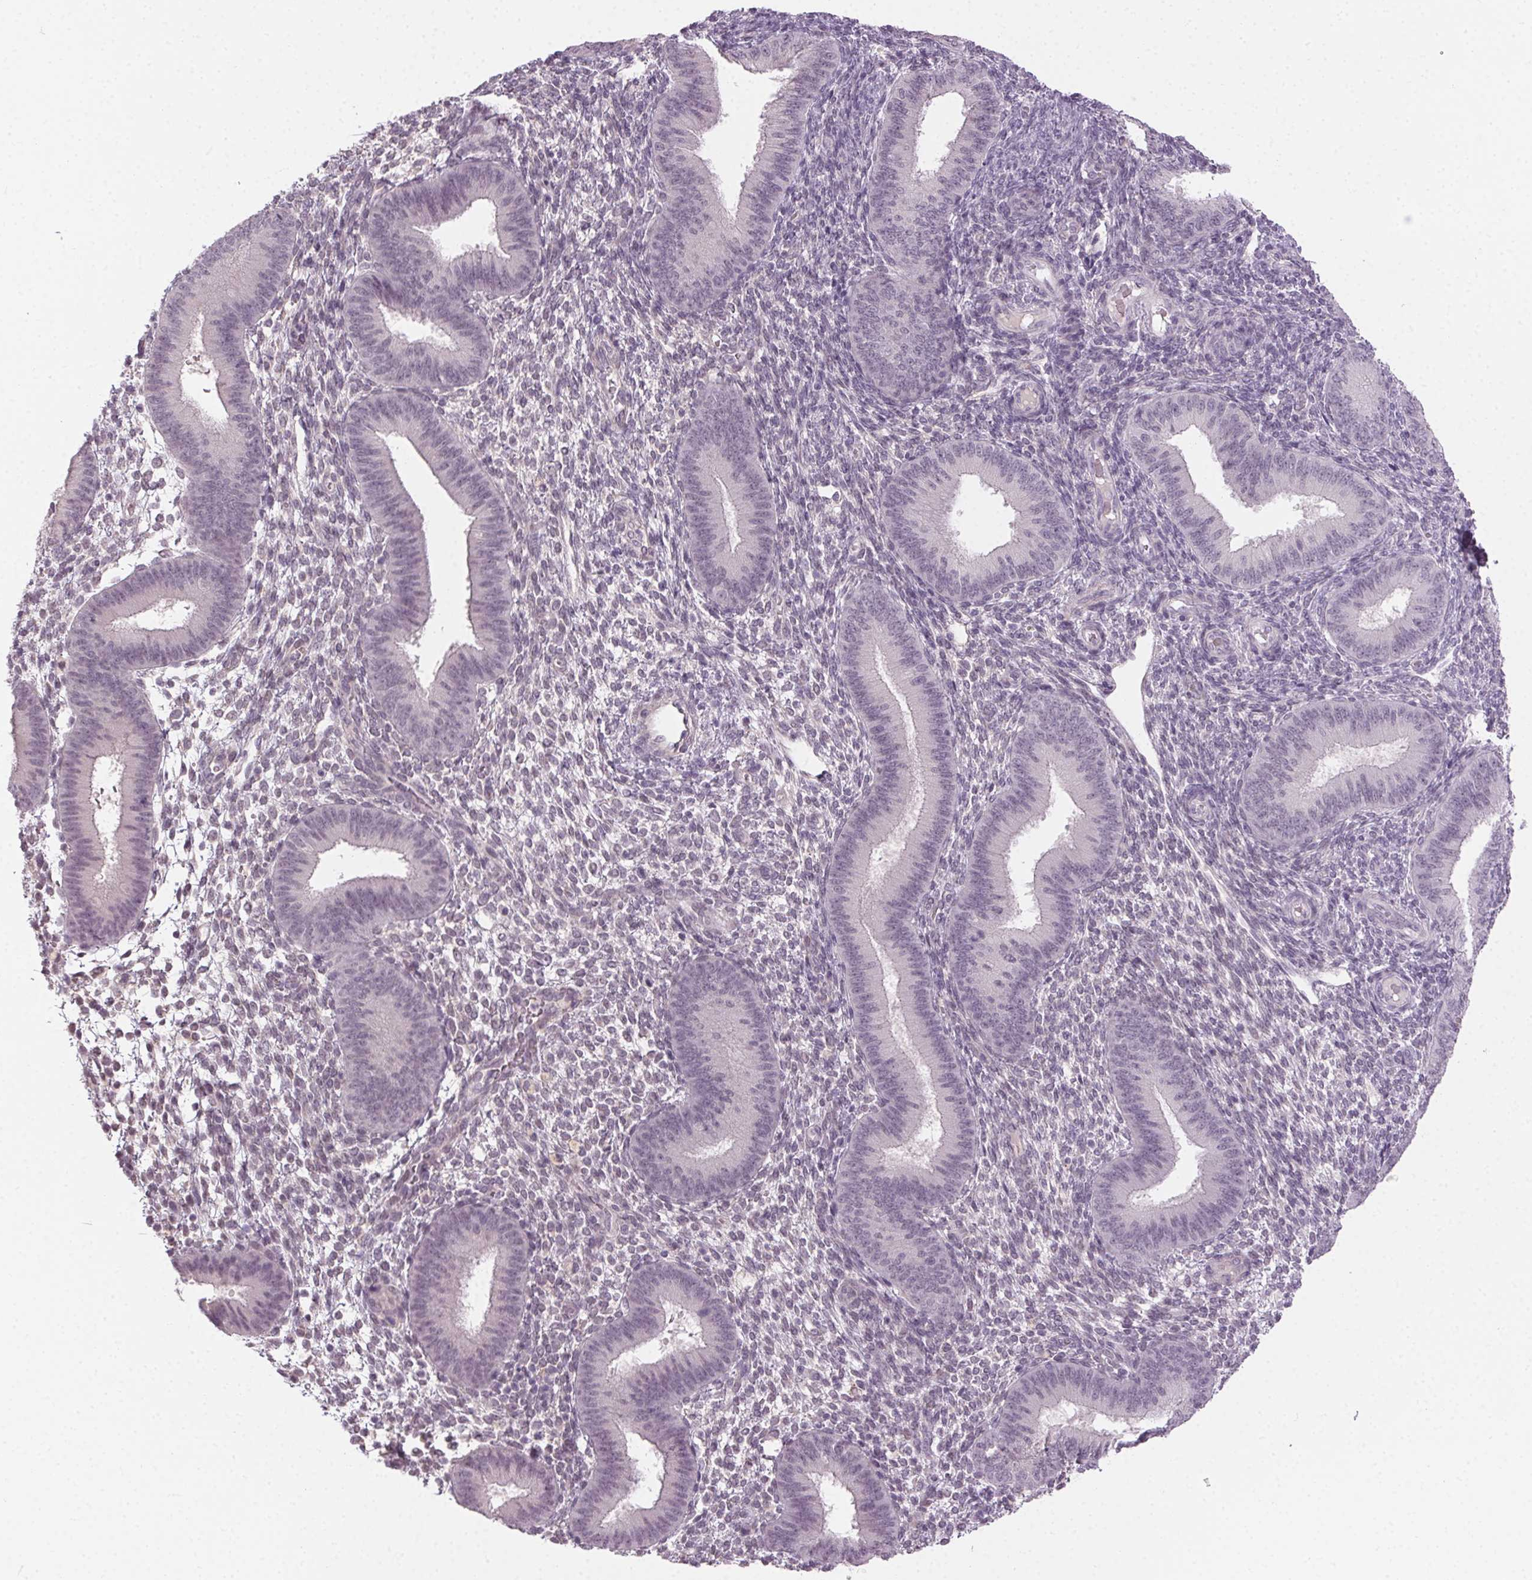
{"staining": {"intensity": "negative", "quantity": "none", "location": "none"}, "tissue": "endometrium", "cell_type": "Cells in endometrial stroma", "image_type": "normal", "snomed": [{"axis": "morphology", "description": "Normal tissue, NOS"}, {"axis": "topography", "description": "Endometrium"}], "caption": "DAB (3,3'-diaminobenzidine) immunohistochemical staining of unremarkable endometrium displays no significant expression in cells in endometrial stroma.", "gene": "FAM168A", "patient": {"sex": "female", "age": 39}}